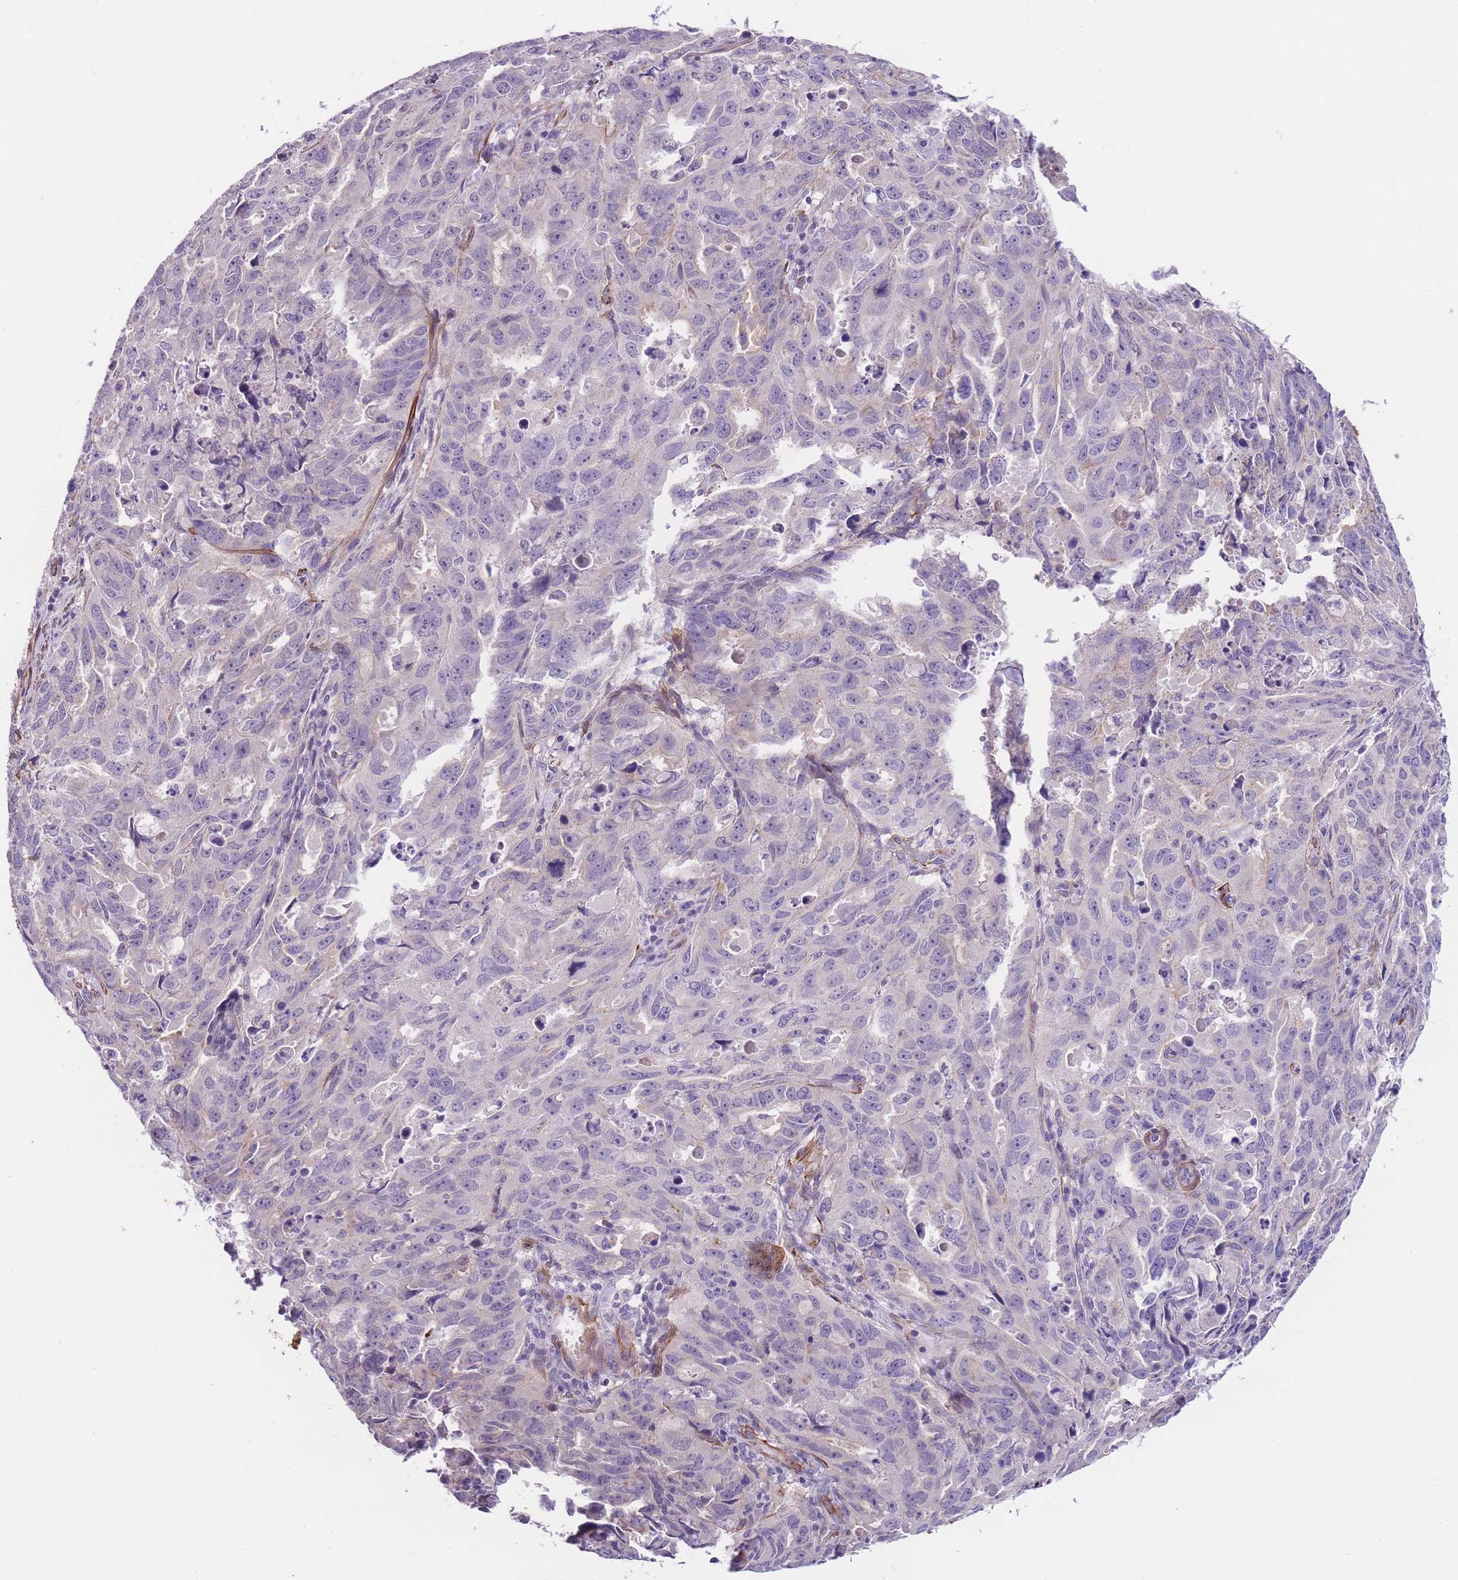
{"staining": {"intensity": "negative", "quantity": "none", "location": "none"}, "tissue": "endometrial cancer", "cell_type": "Tumor cells", "image_type": "cancer", "snomed": [{"axis": "morphology", "description": "Adenocarcinoma, NOS"}, {"axis": "topography", "description": "Endometrium"}], "caption": "Protein analysis of endometrial cancer (adenocarcinoma) reveals no significant positivity in tumor cells.", "gene": "FAM124A", "patient": {"sex": "female", "age": 65}}